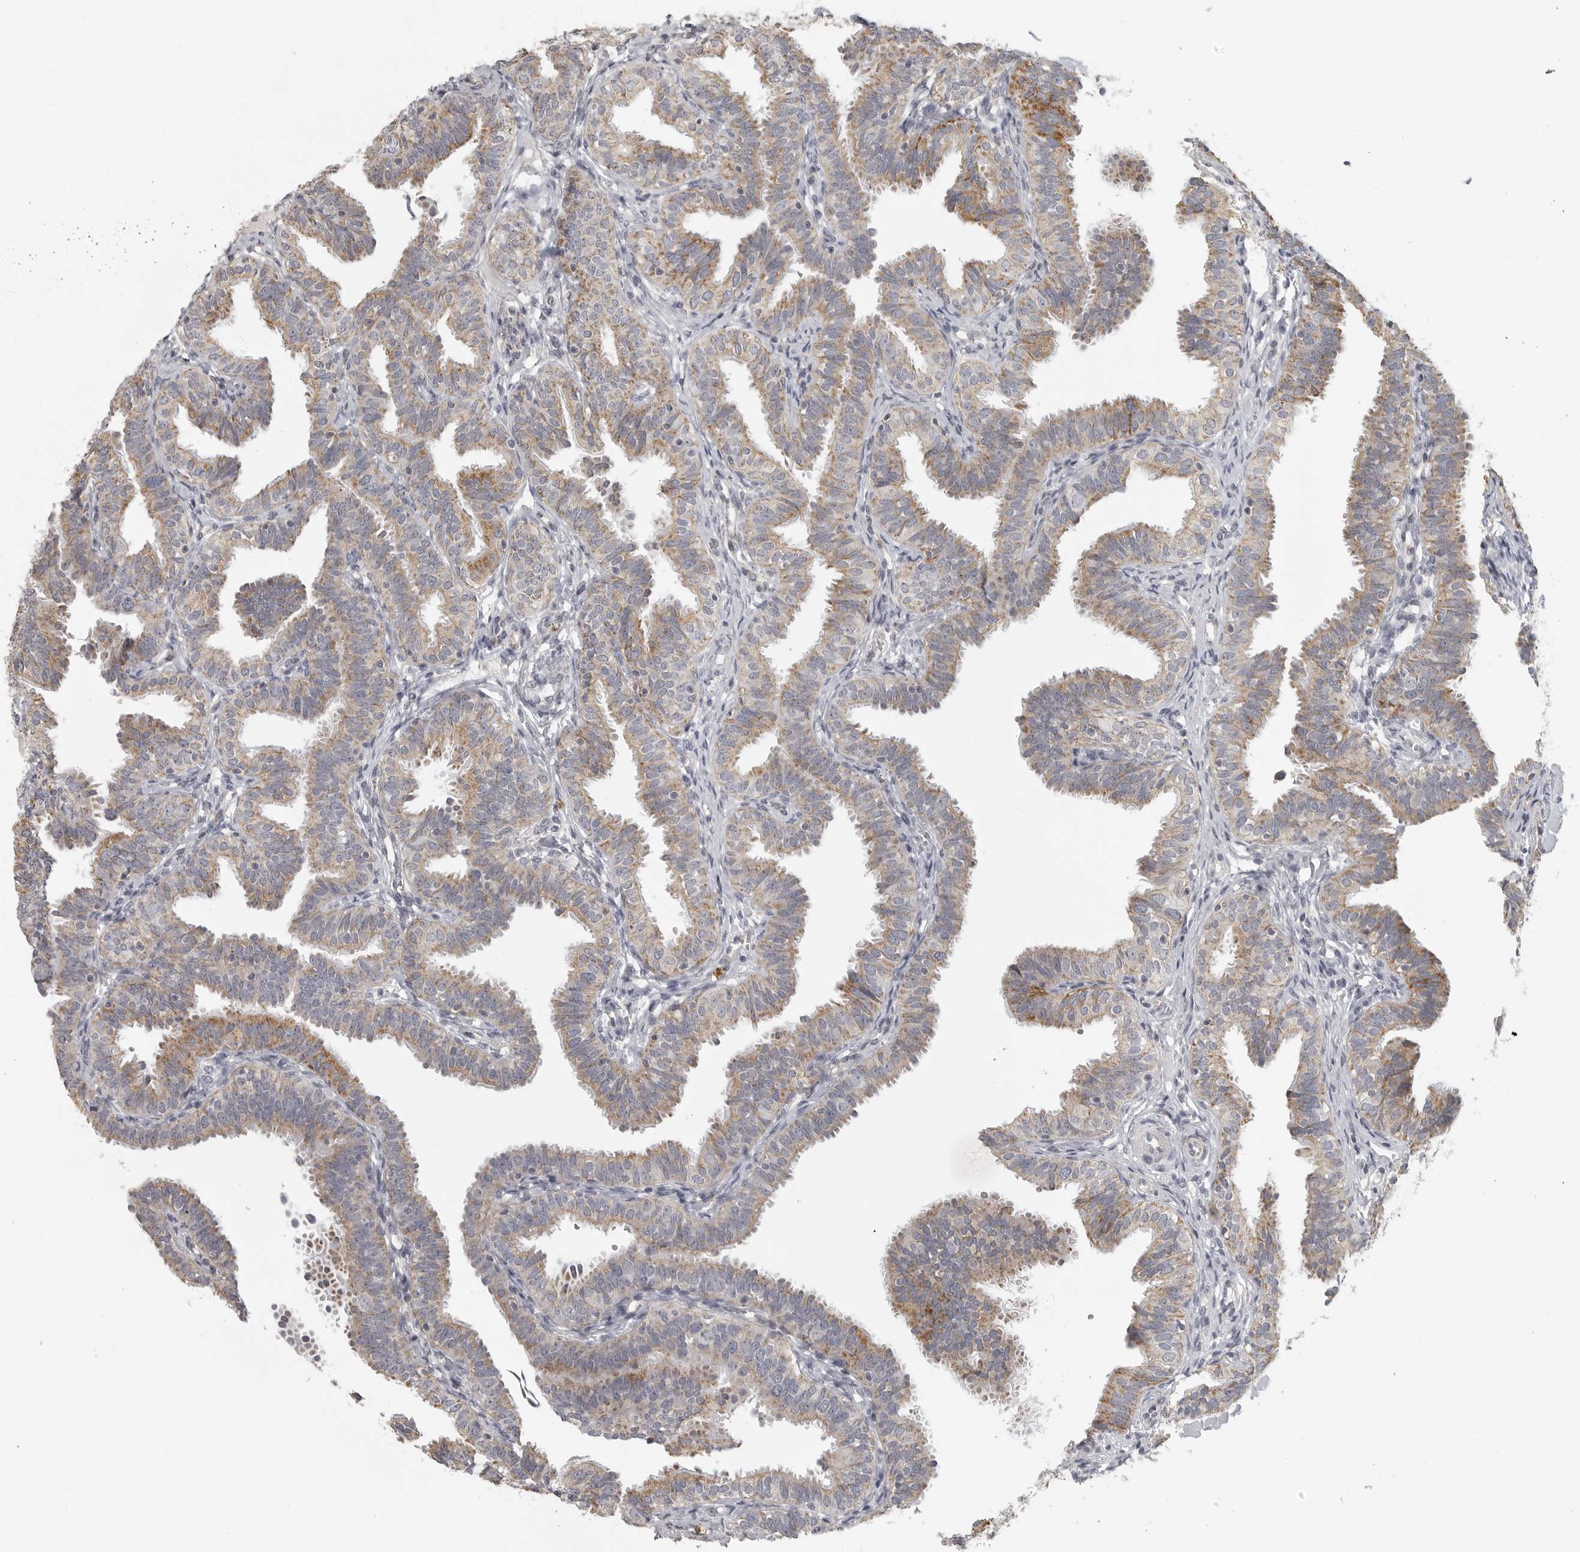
{"staining": {"intensity": "moderate", "quantity": ">75%", "location": "cytoplasmic/membranous"}, "tissue": "fallopian tube", "cell_type": "Glandular cells", "image_type": "normal", "snomed": [{"axis": "morphology", "description": "Normal tissue, NOS"}, {"axis": "topography", "description": "Fallopian tube"}], "caption": "Immunohistochemical staining of unremarkable fallopian tube demonstrates moderate cytoplasmic/membranous protein positivity in about >75% of glandular cells. (DAB (3,3'-diaminobenzidine) IHC with brightfield microscopy, high magnification).", "gene": "RXFP3", "patient": {"sex": "female", "age": 35}}